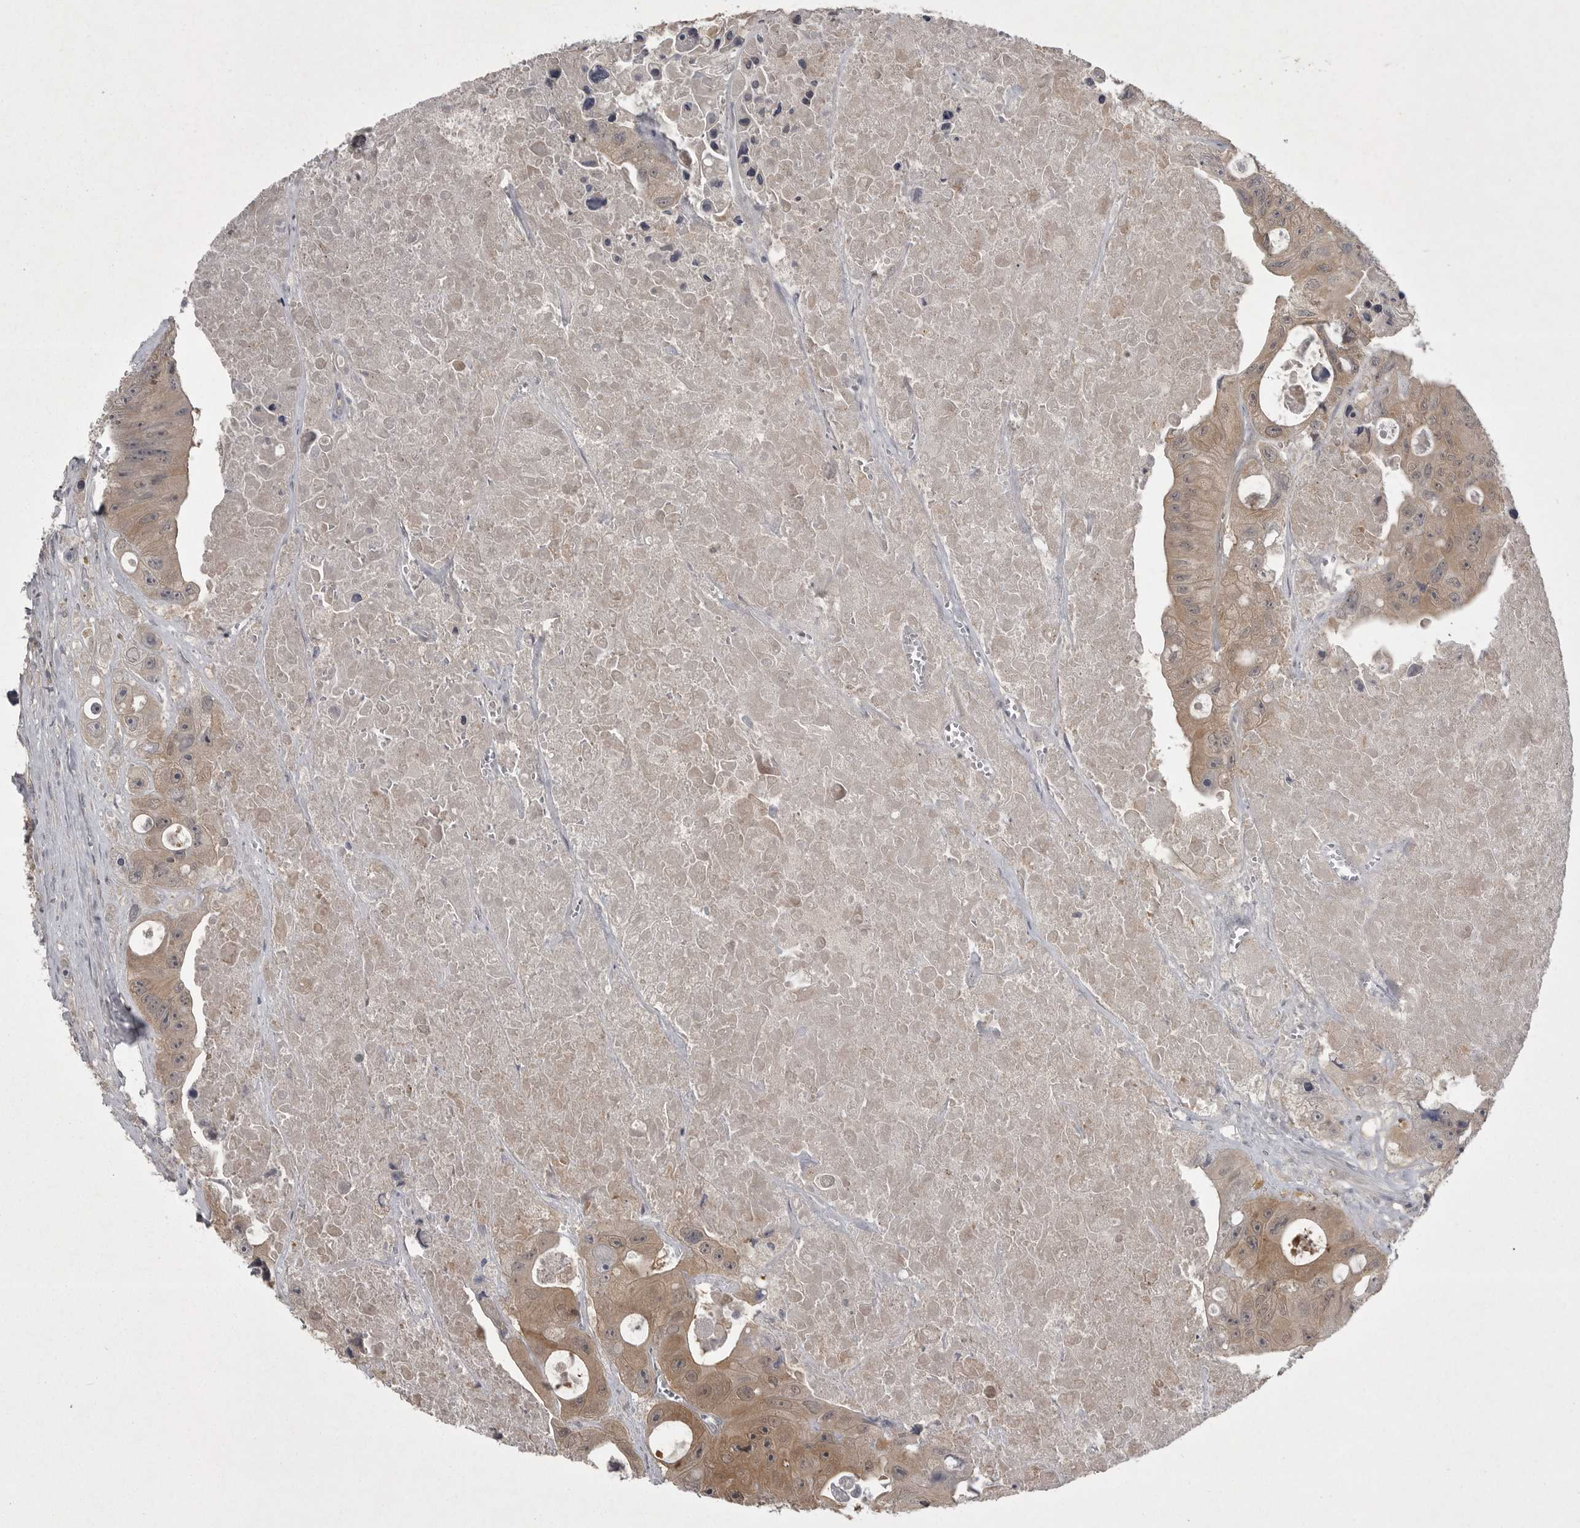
{"staining": {"intensity": "moderate", "quantity": ">75%", "location": "cytoplasmic/membranous"}, "tissue": "colorectal cancer", "cell_type": "Tumor cells", "image_type": "cancer", "snomed": [{"axis": "morphology", "description": "Adenocarcinoma, NOS"}, {"axis": "topography", "description": "Colon"}], "caption": "A brown stain labels moderate cytoplasmic/membranous positivity of a protein in adenocarcinoma (colorectal) tumor cells.", "gene": "PHF13", "patient": {"sex": "female", "age": 46}}